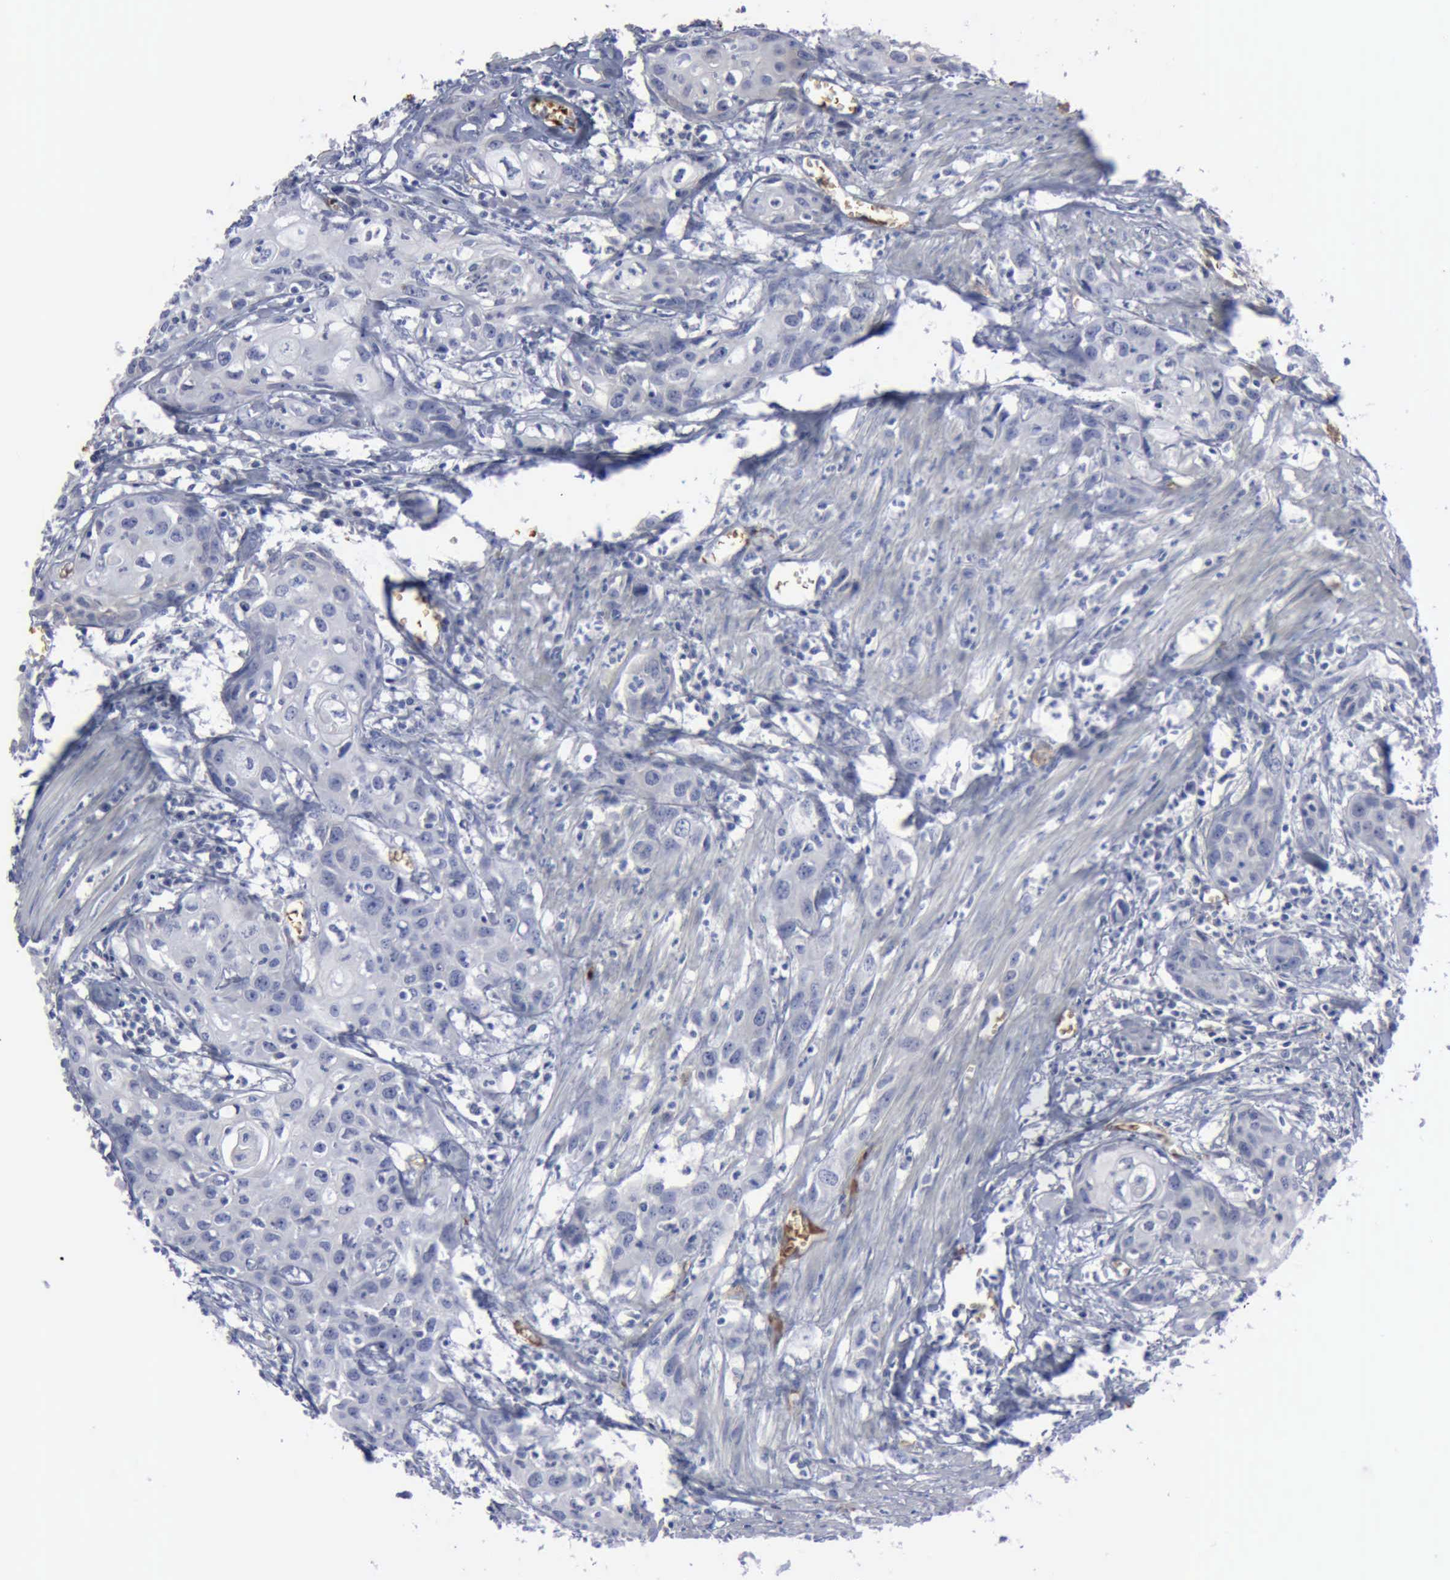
{"staining": {"intensity": "negative", "quantity": "none", "location": "none"}, "tissue": "urothelial cancer", "cell_type": "Tumor cells", "image_type": "cancer", "snomed": [{"axis": "morphology", "description": "Urothelial carcinoma, High grade"}, {"axis": "topography", "description": "Urinary bladder"}], "caption": "Urothelial cancer was stained to show a protein in brown. There is no significant staining in tumor cells.", "gene": "TGFB1", "patient": {"sex": "male", "age": 54}}